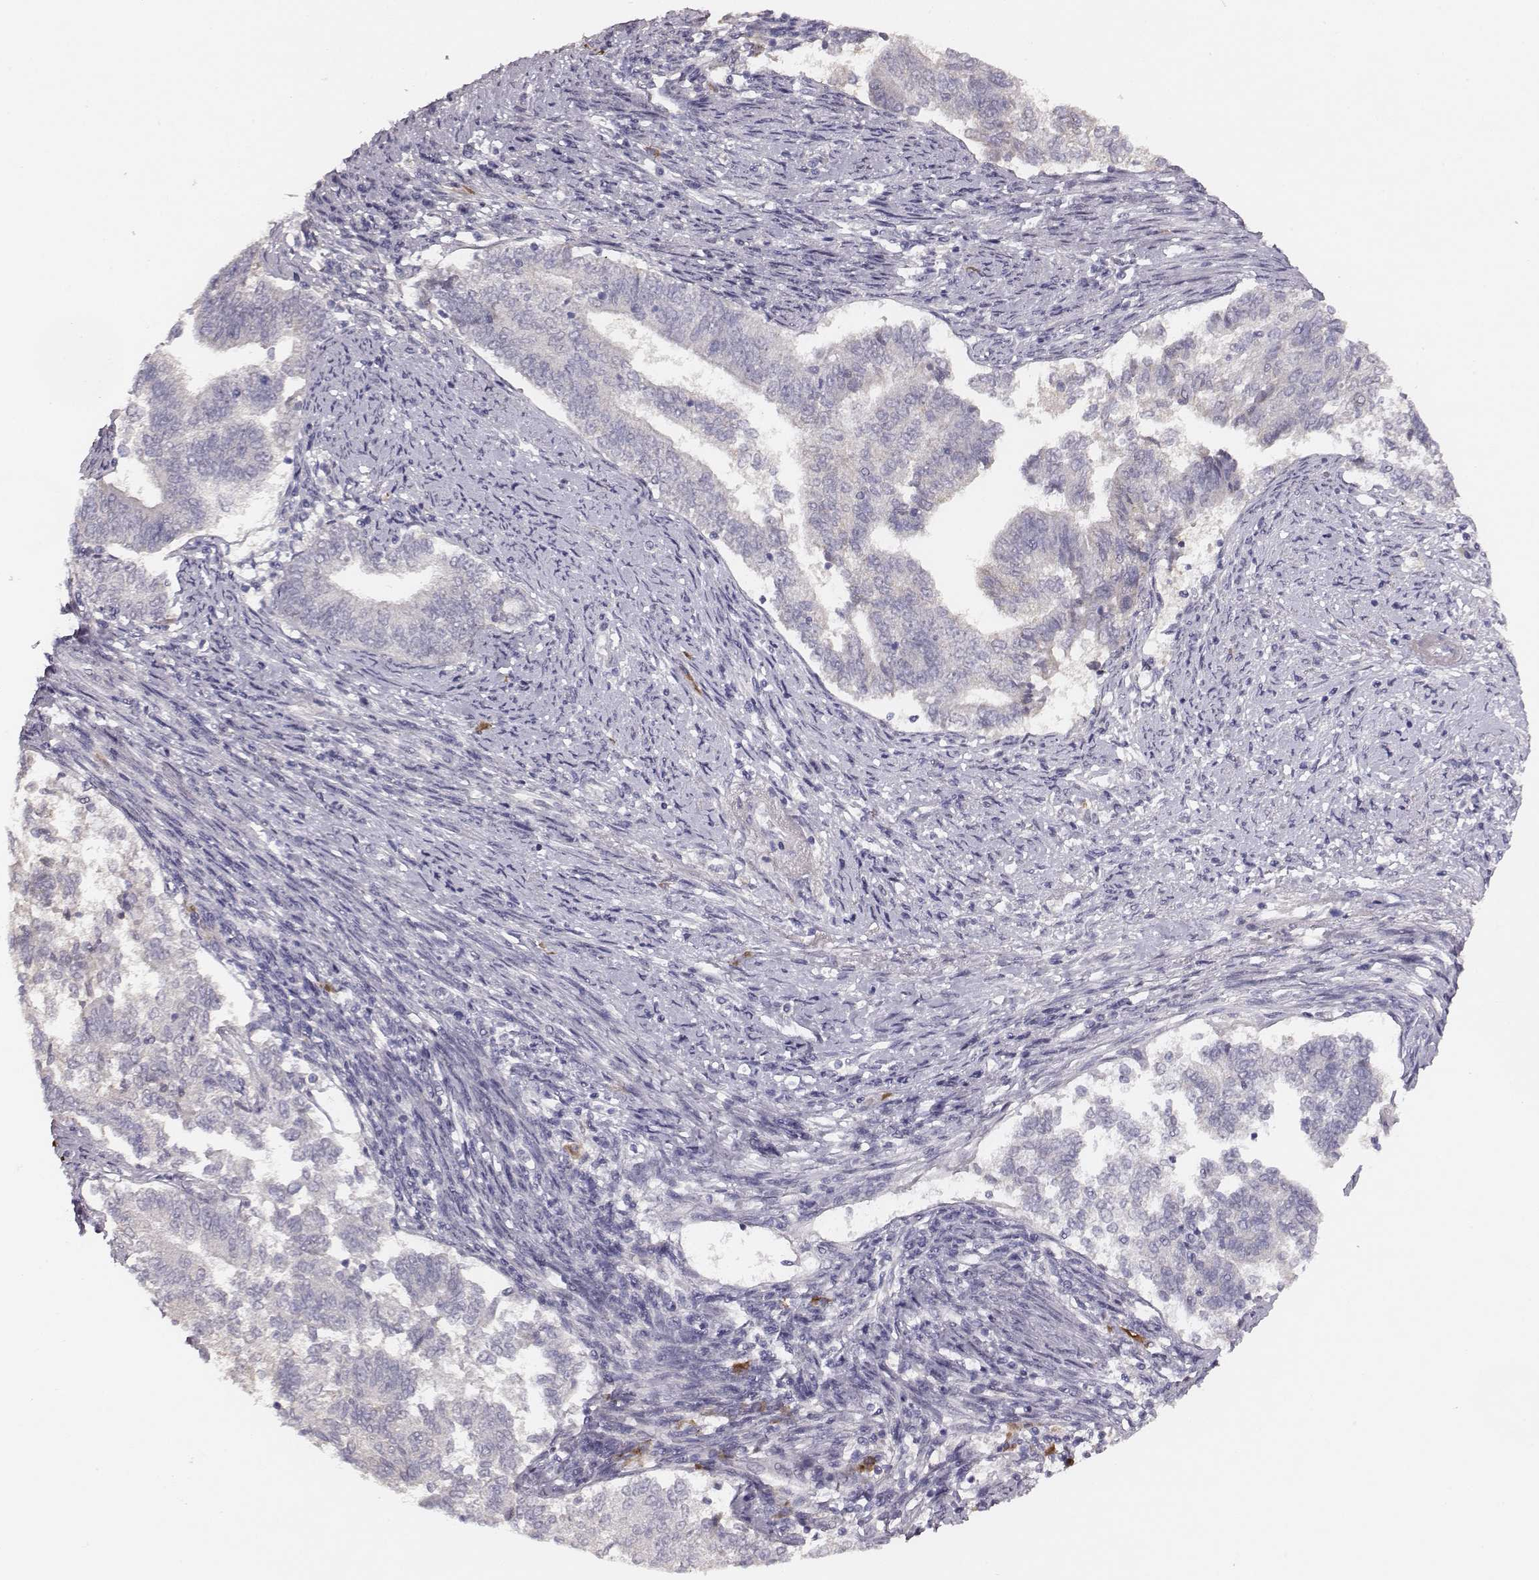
{"staining": {"intensity": "negative", "quantity": "none", "location": "none"}, "tissue": "endometrial cancer", "cell_type": "Tumor cells", "image_type": "cancer", "snomed": [{"axis": "morphology", "description": "Adenocarcinoma, NOS"}, {"axis": "topography", "description": "Endometrium"}], "caption": "Immunohistochemistry (IHC) micrograph of human endometrial cancer stained for a protein (brown), which reveals no expression in tumor cells.", "gene": "SLC22A6", "patient": {"sex": "female", "age": 65}}